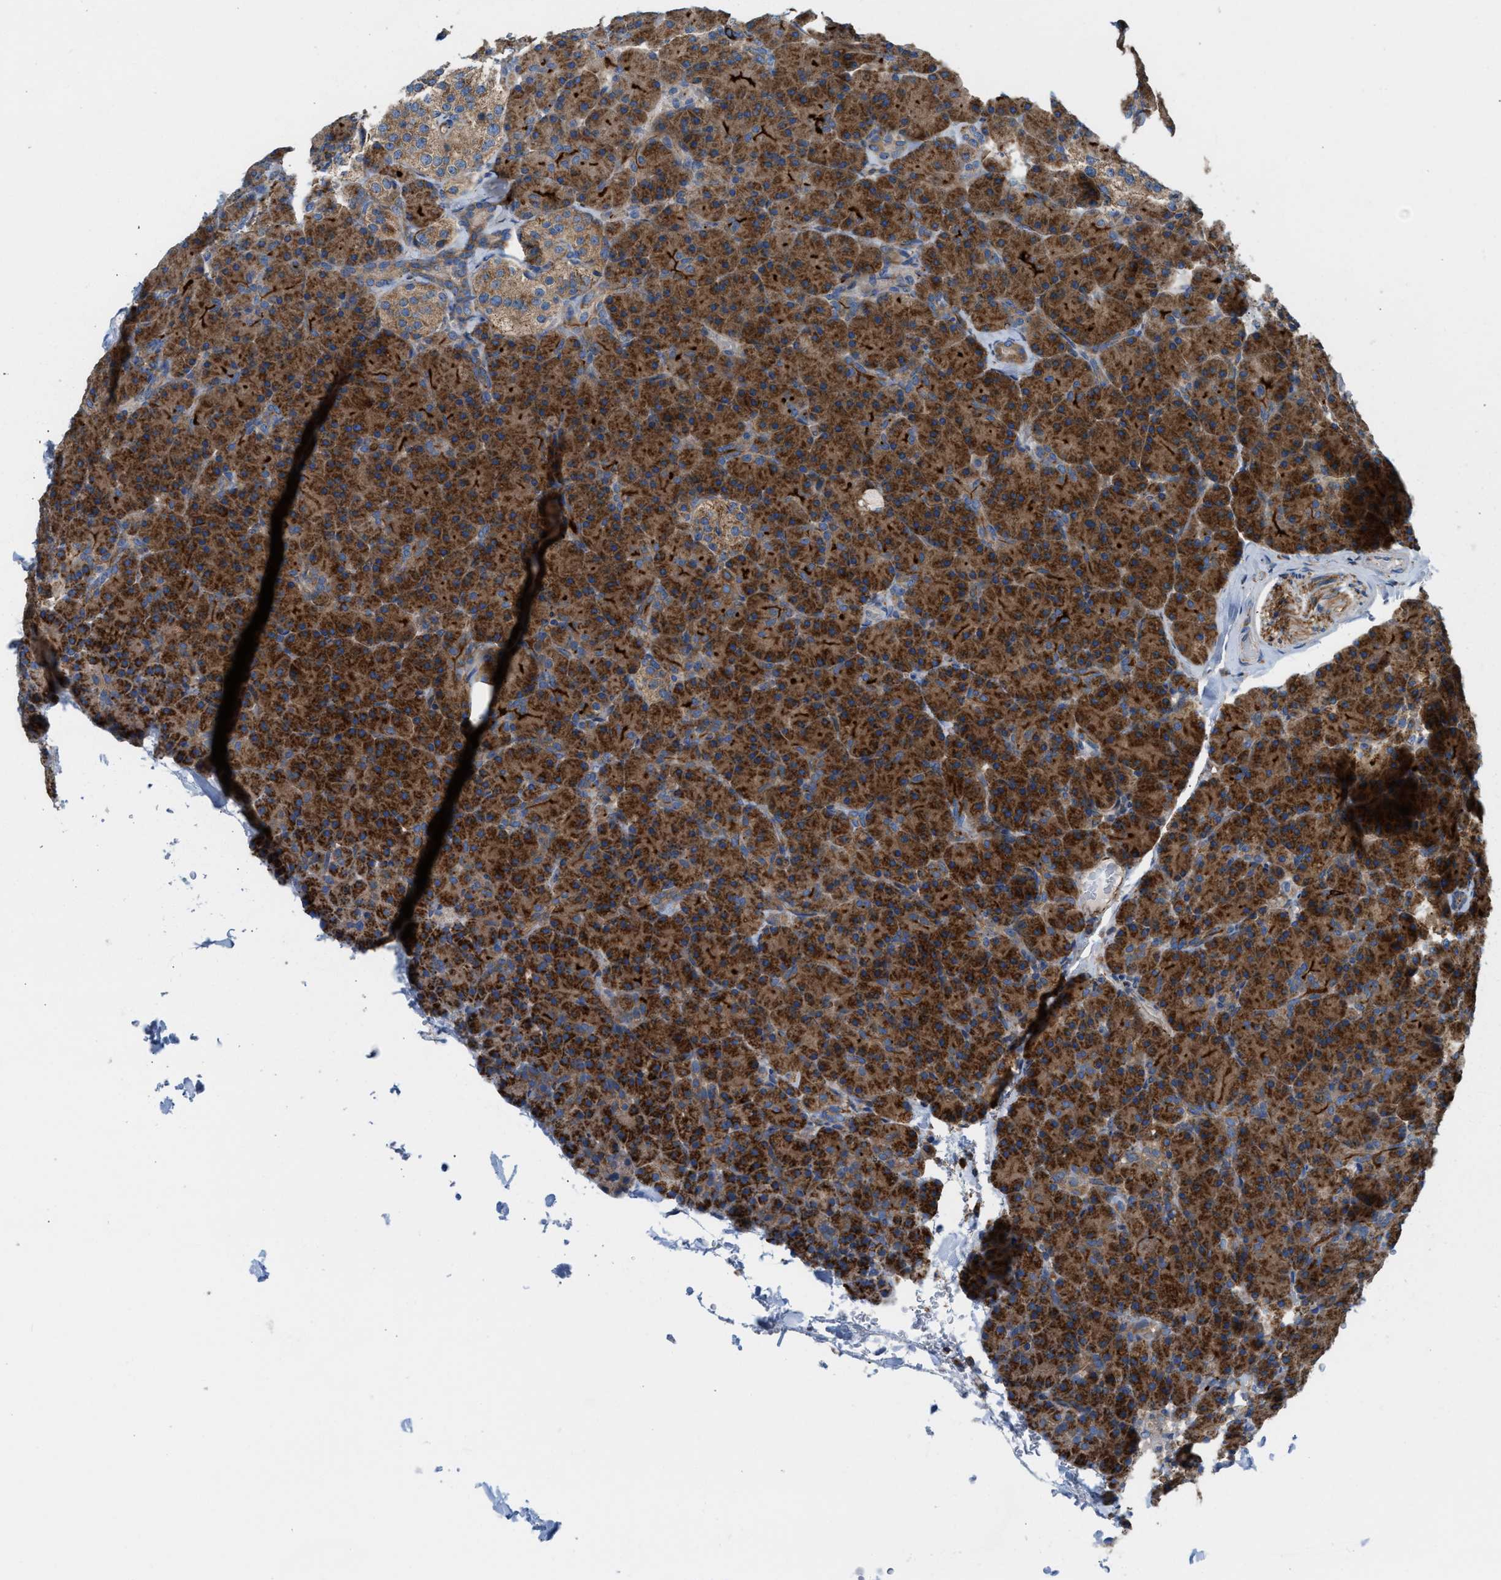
{"staining": {"intensity": "strong", "quantity": ">75%", "location": "cytoplasmic/membranous"}, "tissue": "pancreas", "cell_type": "Exocrine glandular cells", "image_type": "normal", "snomed": [{"axis": "morphology", "description": "Normal tissue, NOS"}, {"axis": "topography", "description": "Pancreas"}], "caption": "High-power microscopy captured an immunohistochemistry photomicrograph of benign pancreas, revealing strong cytoplasmic/membranous staining in about >75% of exocrine glandular cells. The staining was performed using DAB (3,3'-diaminobenzidine) to visualize the protein expression in brown, while the nuclei were stained in blue with hematoxylin (Magnification: 20x).", "gene": "TBC1D15", "patient": {"sex": "female", "age": 43}}